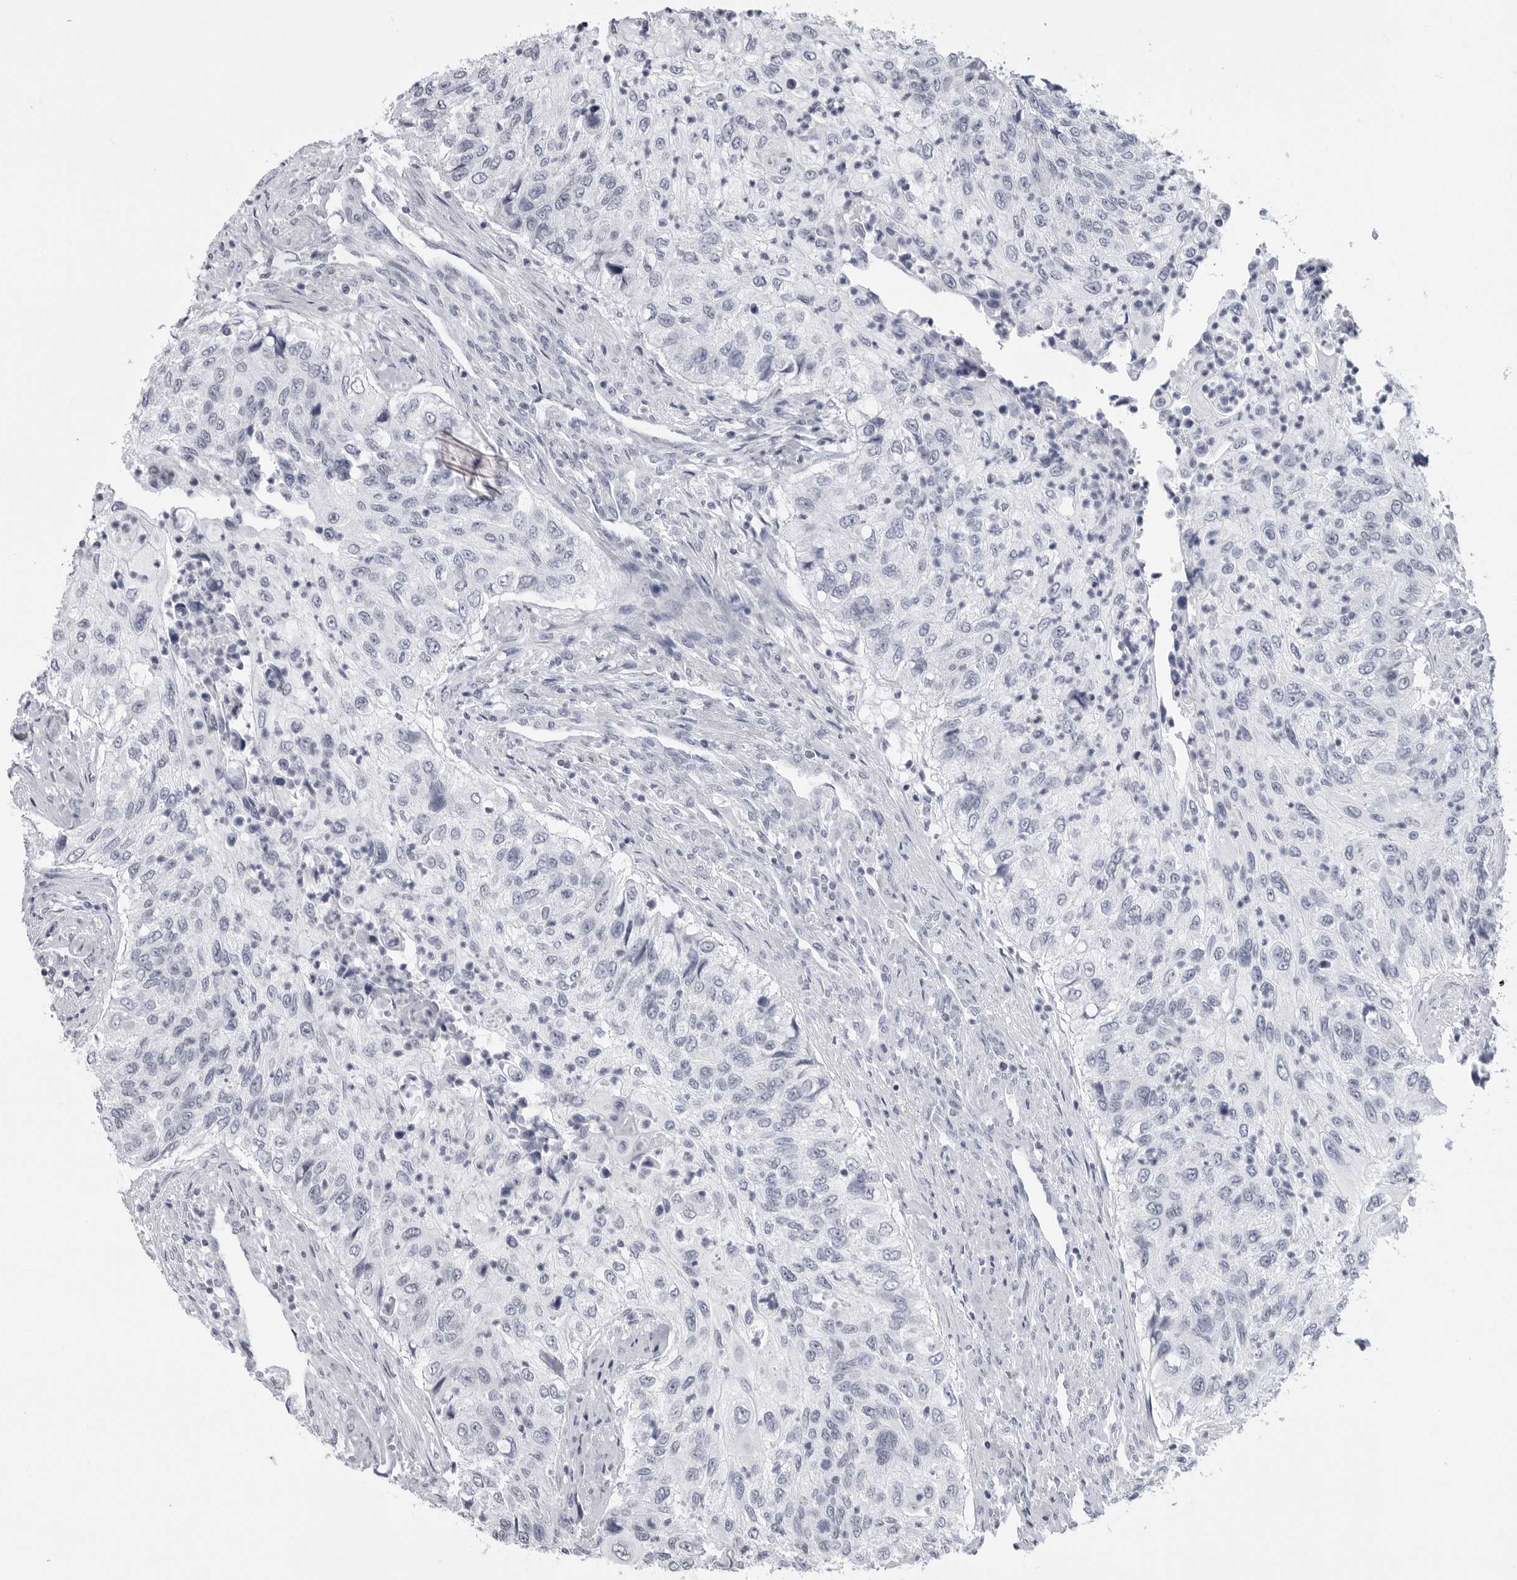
{"staining": {"intensity": "negative", "quantity": "none", "location": "none"}, "tissue": "urothelial cancer", "cell_type": "Tumor cells", "image_type": "cancer", "snomed": [{"axis": "morphology", "description": "Urothelial carcinoma, High grade"}, {"axis": "topography", "description": "Urinary bladder"}], "caption": "IHC image of neoplastic tissue: urothelial cancer stained with DAB shows no significant protein expression in tumor cells. The staining was performed using DAB to visualize the protein expression in brown, while the nuclei were stained in blue with hematoxylin (Magnification: 20x).", "gene": "PGA3", "patient": {"sex": "female", "age": 60}}